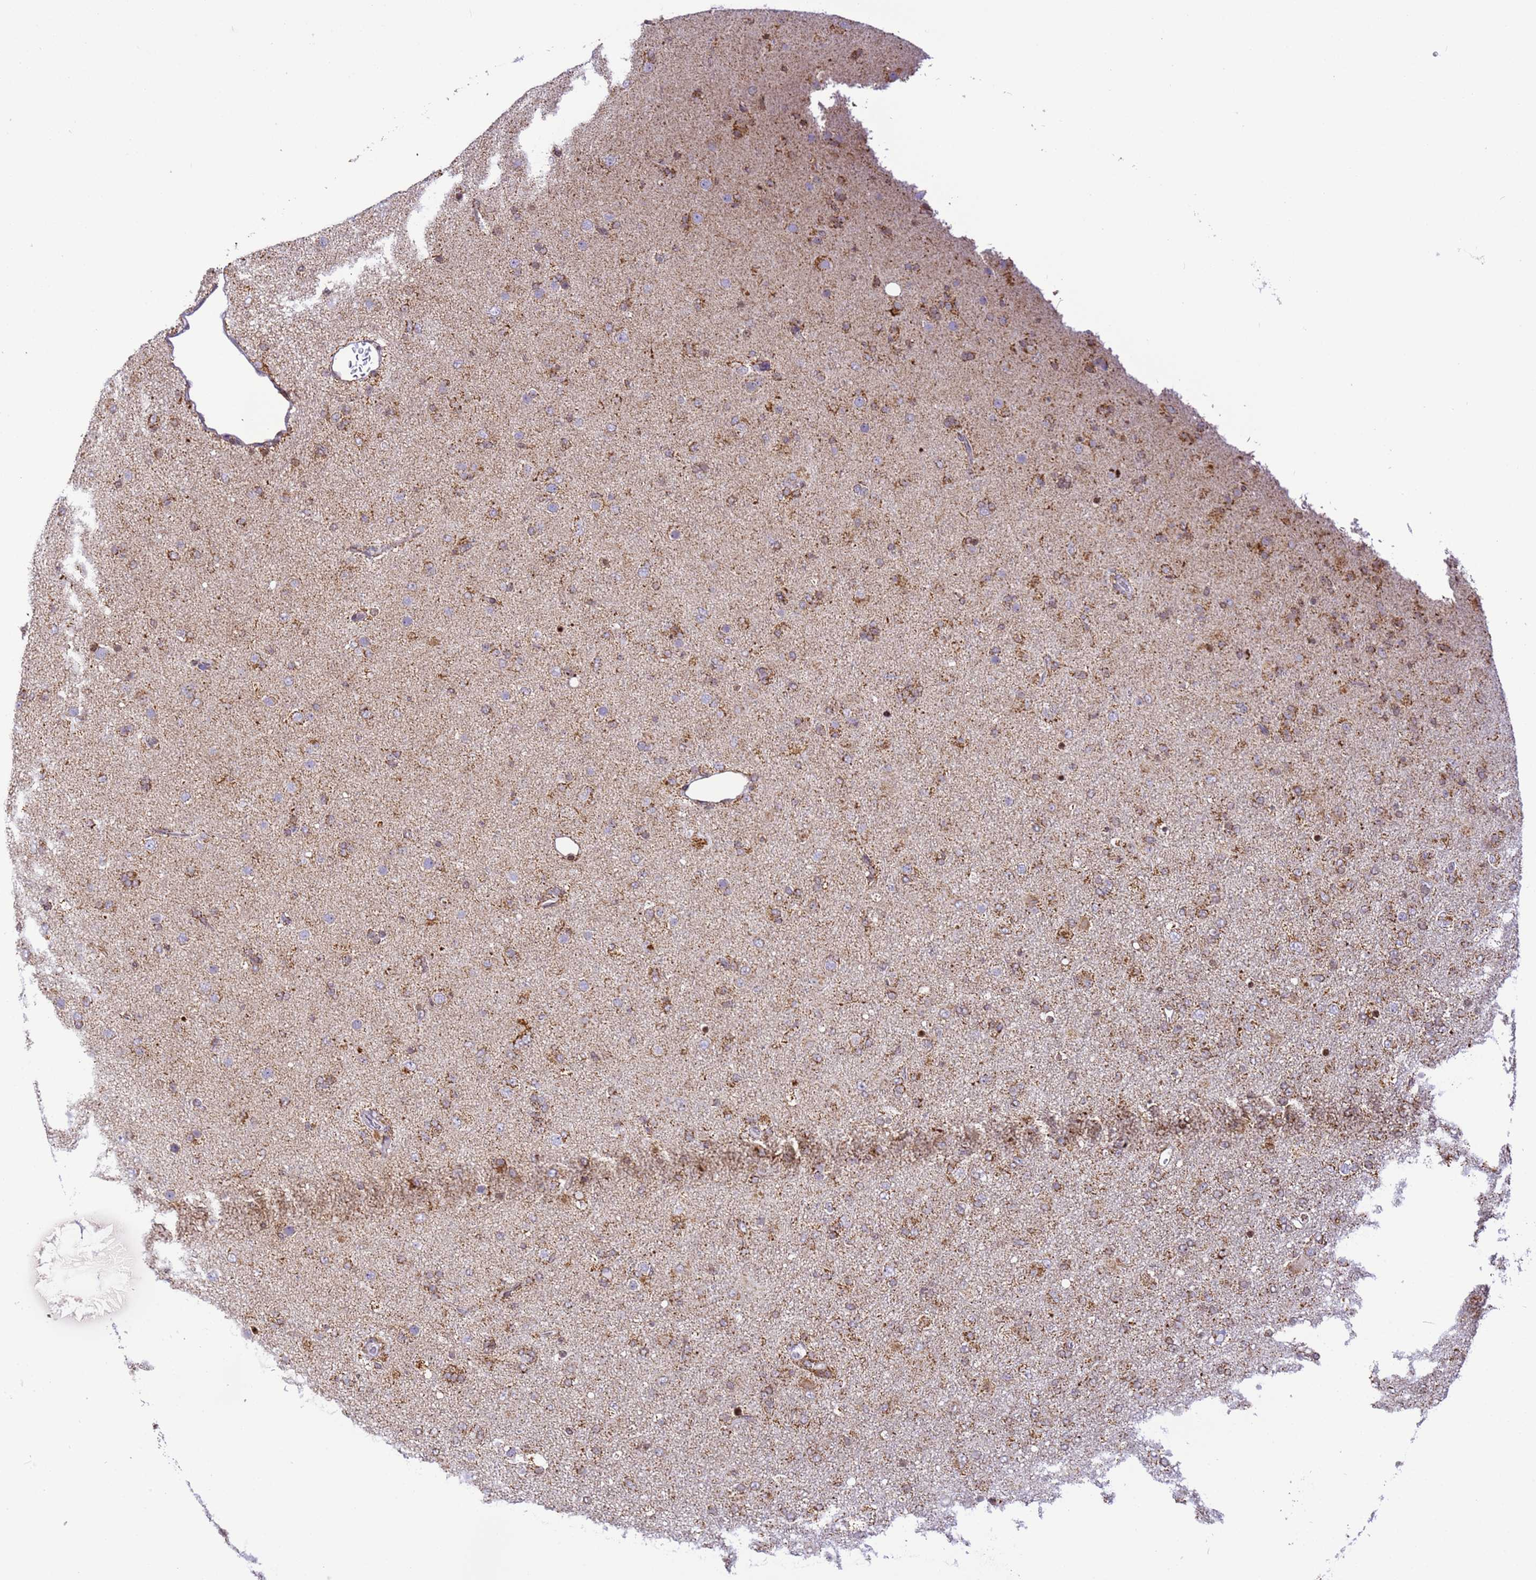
{"staining": {"intensity": "moderate", "quantity": "25%-75%", "location": "cytoplasmic/membranous"}, "tissue": "glioma", "cell_type": "Tumor cells", "image_type": "cancer", "snomed": [{"axis": "morphology", "description": "Glioma, malignant, Low grade"}, {"axis": "topography", "description": "Brain"}], "caption": "Glioma was stained to show a protein in brown. There is medium levels of moderate cytoplasmic/membranous positivity in about 25%-75% of tumor cells.", "gene": "HSPE1", "patient": {"sex": "male", "age": 65}}